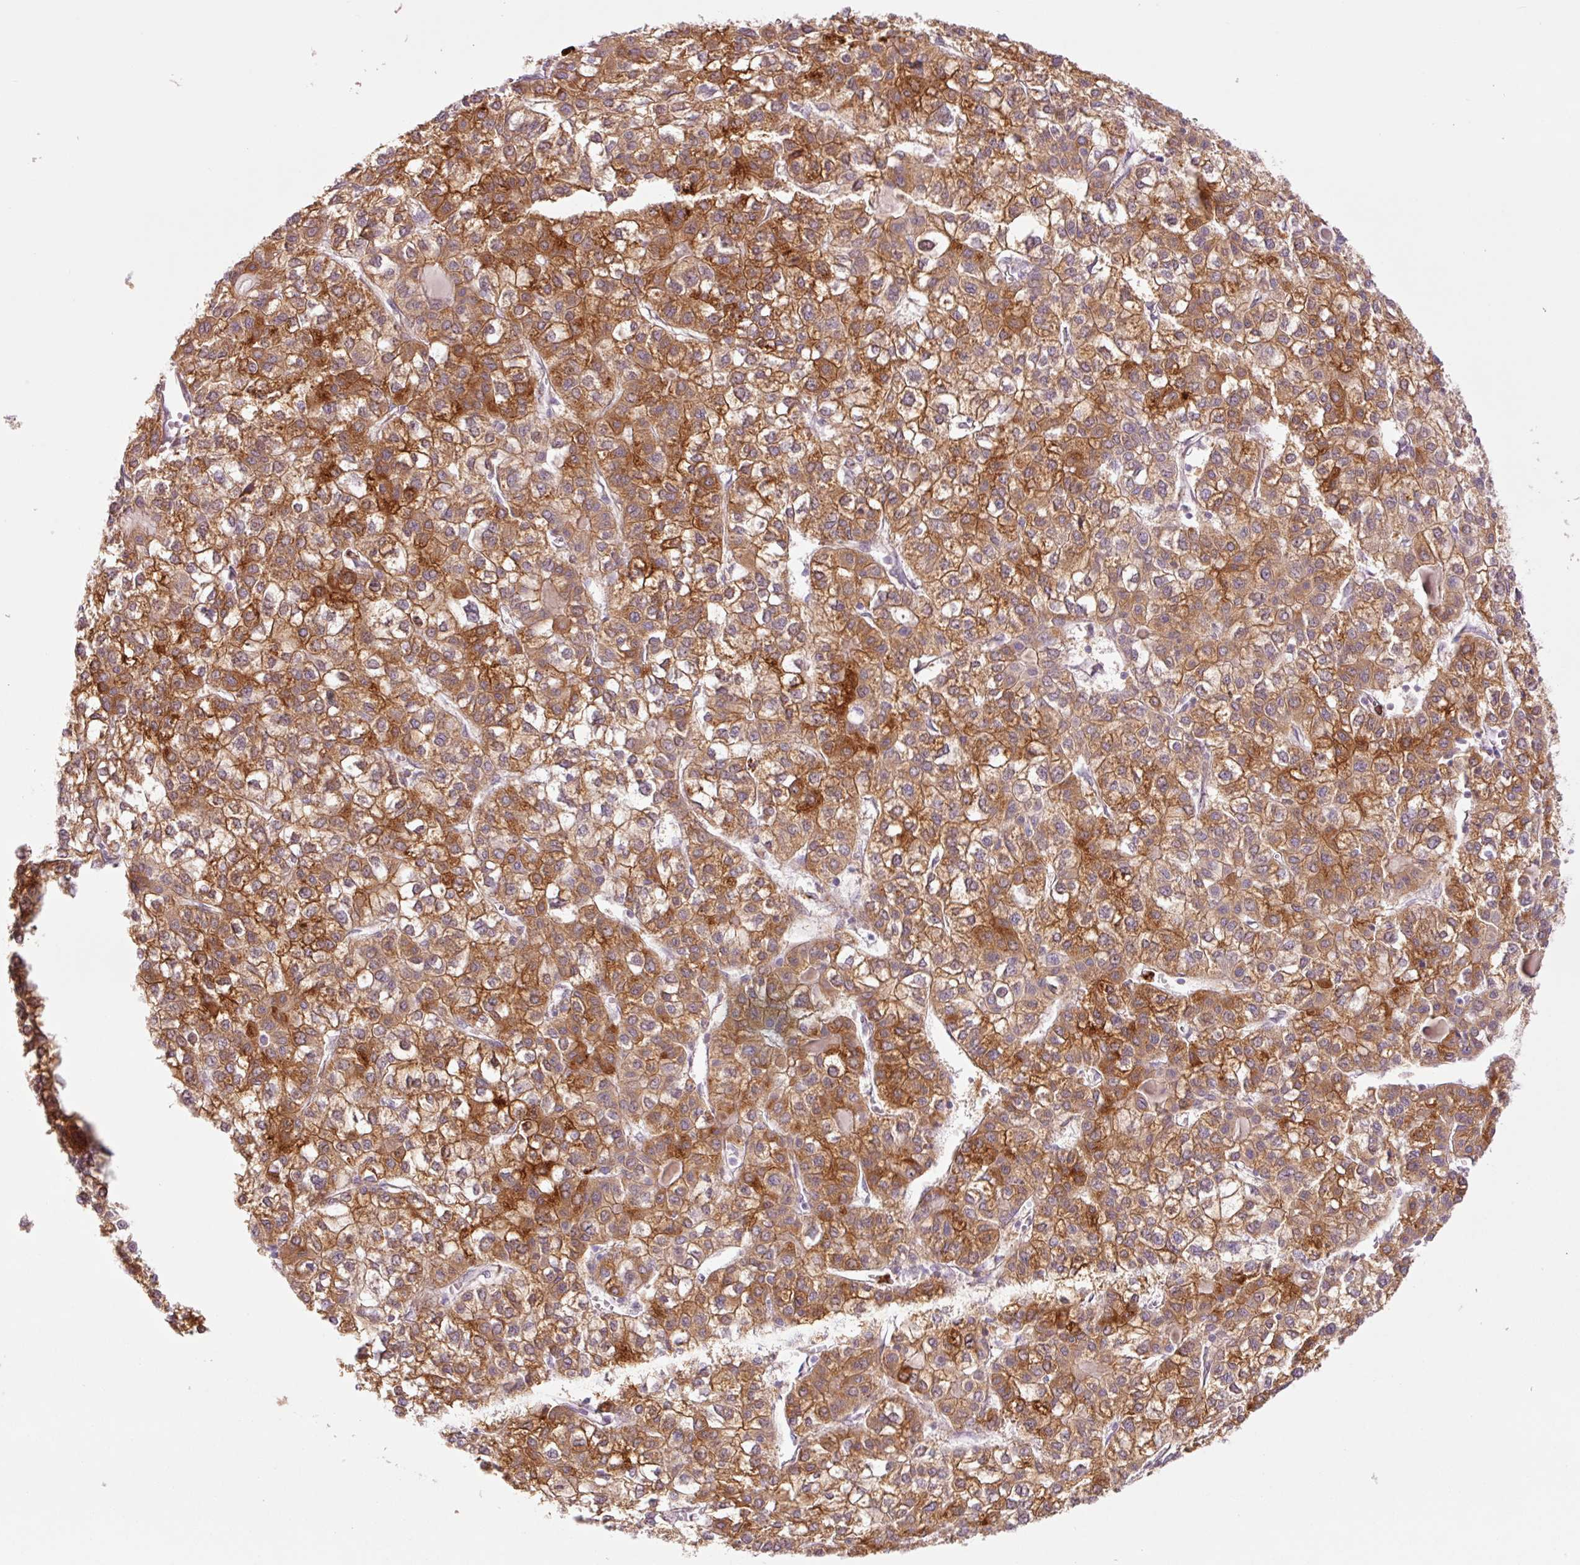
{"staining": {"intensity": "strong", "quantity": ">75%", "location": "cytoplasmic/membranous"}, "tissue": "liver cancer", "cell_type": "Tumor cells", "image_type": "cancer", "snomed": [{"axis": "morphology", "description": "Carcinoma, Hepatocellular, NOS"}, {"axis": "topography", "description": "Liver"}], "caption": "IHC (DAB) staining of human liver hepatocellular carcinoma shows strong cytoplasmic/membranous protein positivity in about >75% of tumor cells. (DAB (3,3'-diaminobenzidine) IHC, brown staining for protein, blue staining for nuclei).", "gene": "SH2D6", "patient": {"sex": "female", "age": 43}}